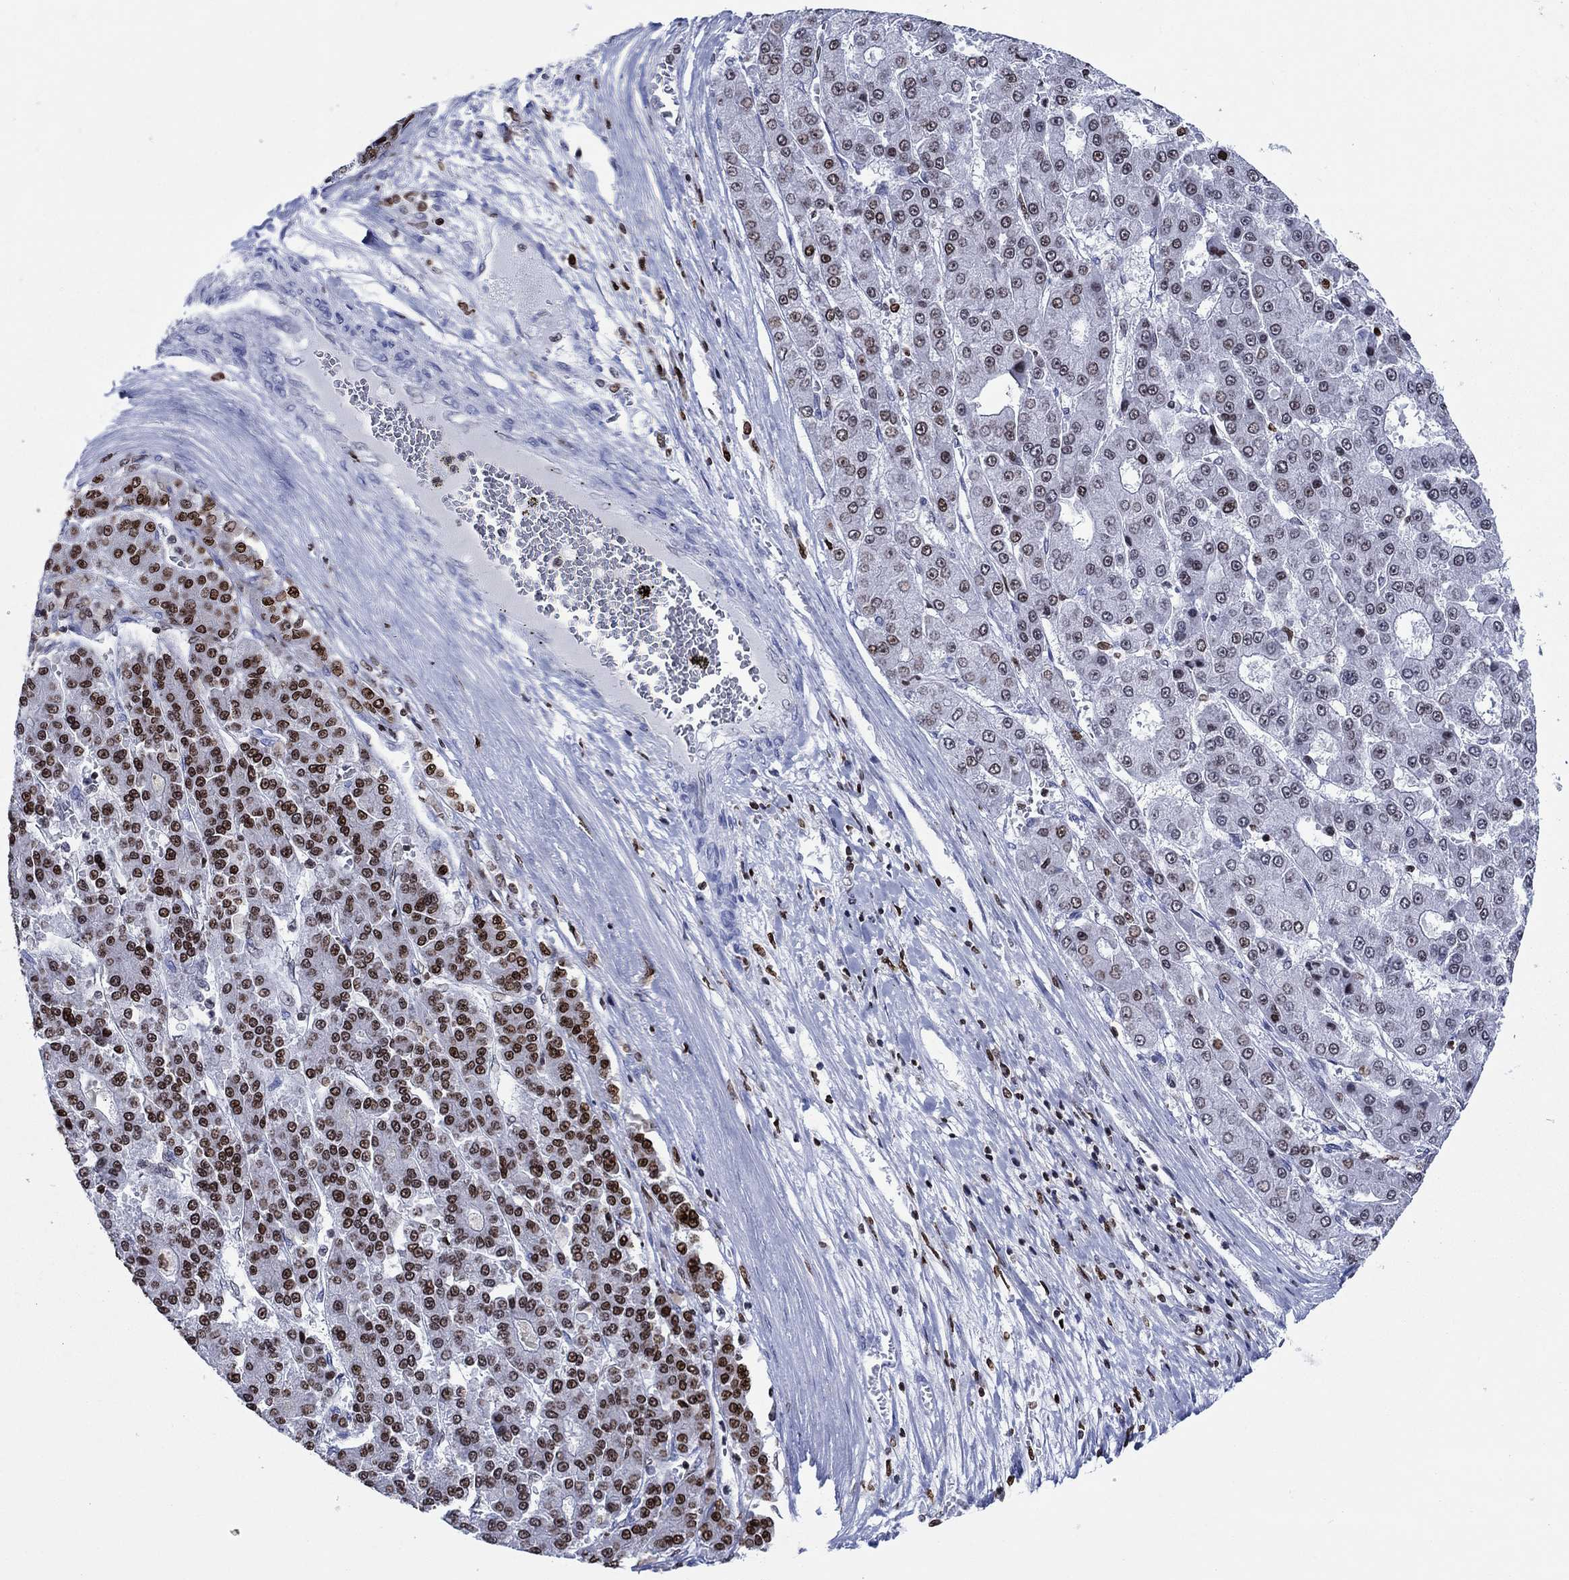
{"staining": {"intensity": "weak", "quantity": "25%-75%", "location": "nuclear"}, "tissue": "liver cancer", "cell_type": "Tumor cells", "image_type": "cancer", "snomed": [{"axis": "morphology", "description": "Carcinoma, Hepatocellular, NOS"}, {"axis": "topography", "description": "Liver"}], "caption": "DAB (3,3'-diaminobenzidine) immunohistochemical staining of human liver cancer exhibits weak nuclear protein positivity in approximately 25%-75% of tumor cells.", "gene": "HMGA1", "patient": {"sex": "male", "age": 70}}